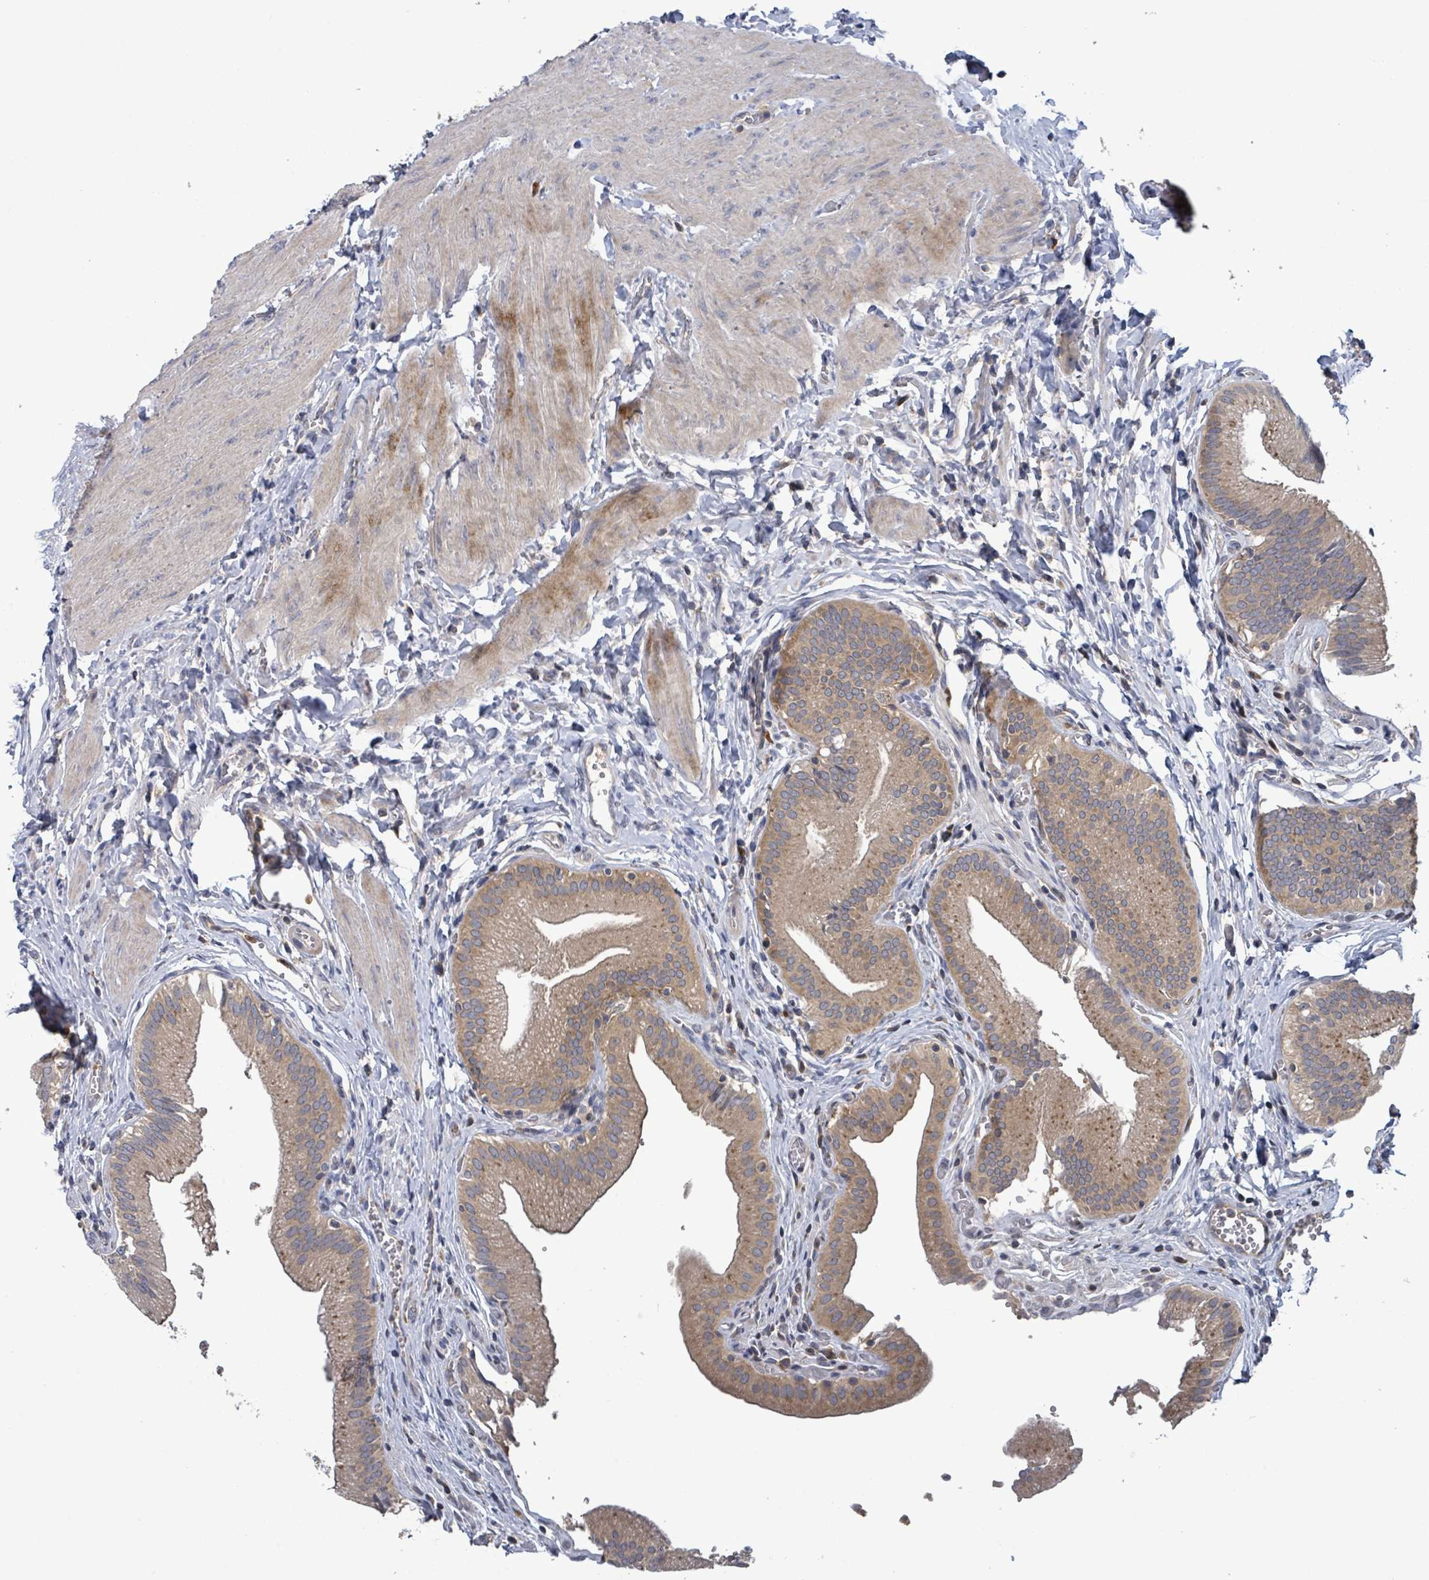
{"staining": {"intensity": "moderate", "quantity": ">75%", "location": "cytoplasmic/membranous"}, "tissue": "gallbladder", "cell_type": "Glandular cells", "image_type": "normal", "snomed": [{"axis": "morphology", "description": "Normal tissue, NOS"}, {"axis": "topography", "description": "Gallbladder"}, {"axis": "topography", "description": "Peripheral nerve tissue"}], "caption": "Unremarkable gallbladder exhibits moderate cytoplasmic/membranous positivity in about >75% of glandular cells, visualized by immunohistochemistry. Ihc stains the protein of interest in brown and the nuclei are stained blue.", "gene": "SERPINE3", "patient": {"sex": "male", "age": 17}}